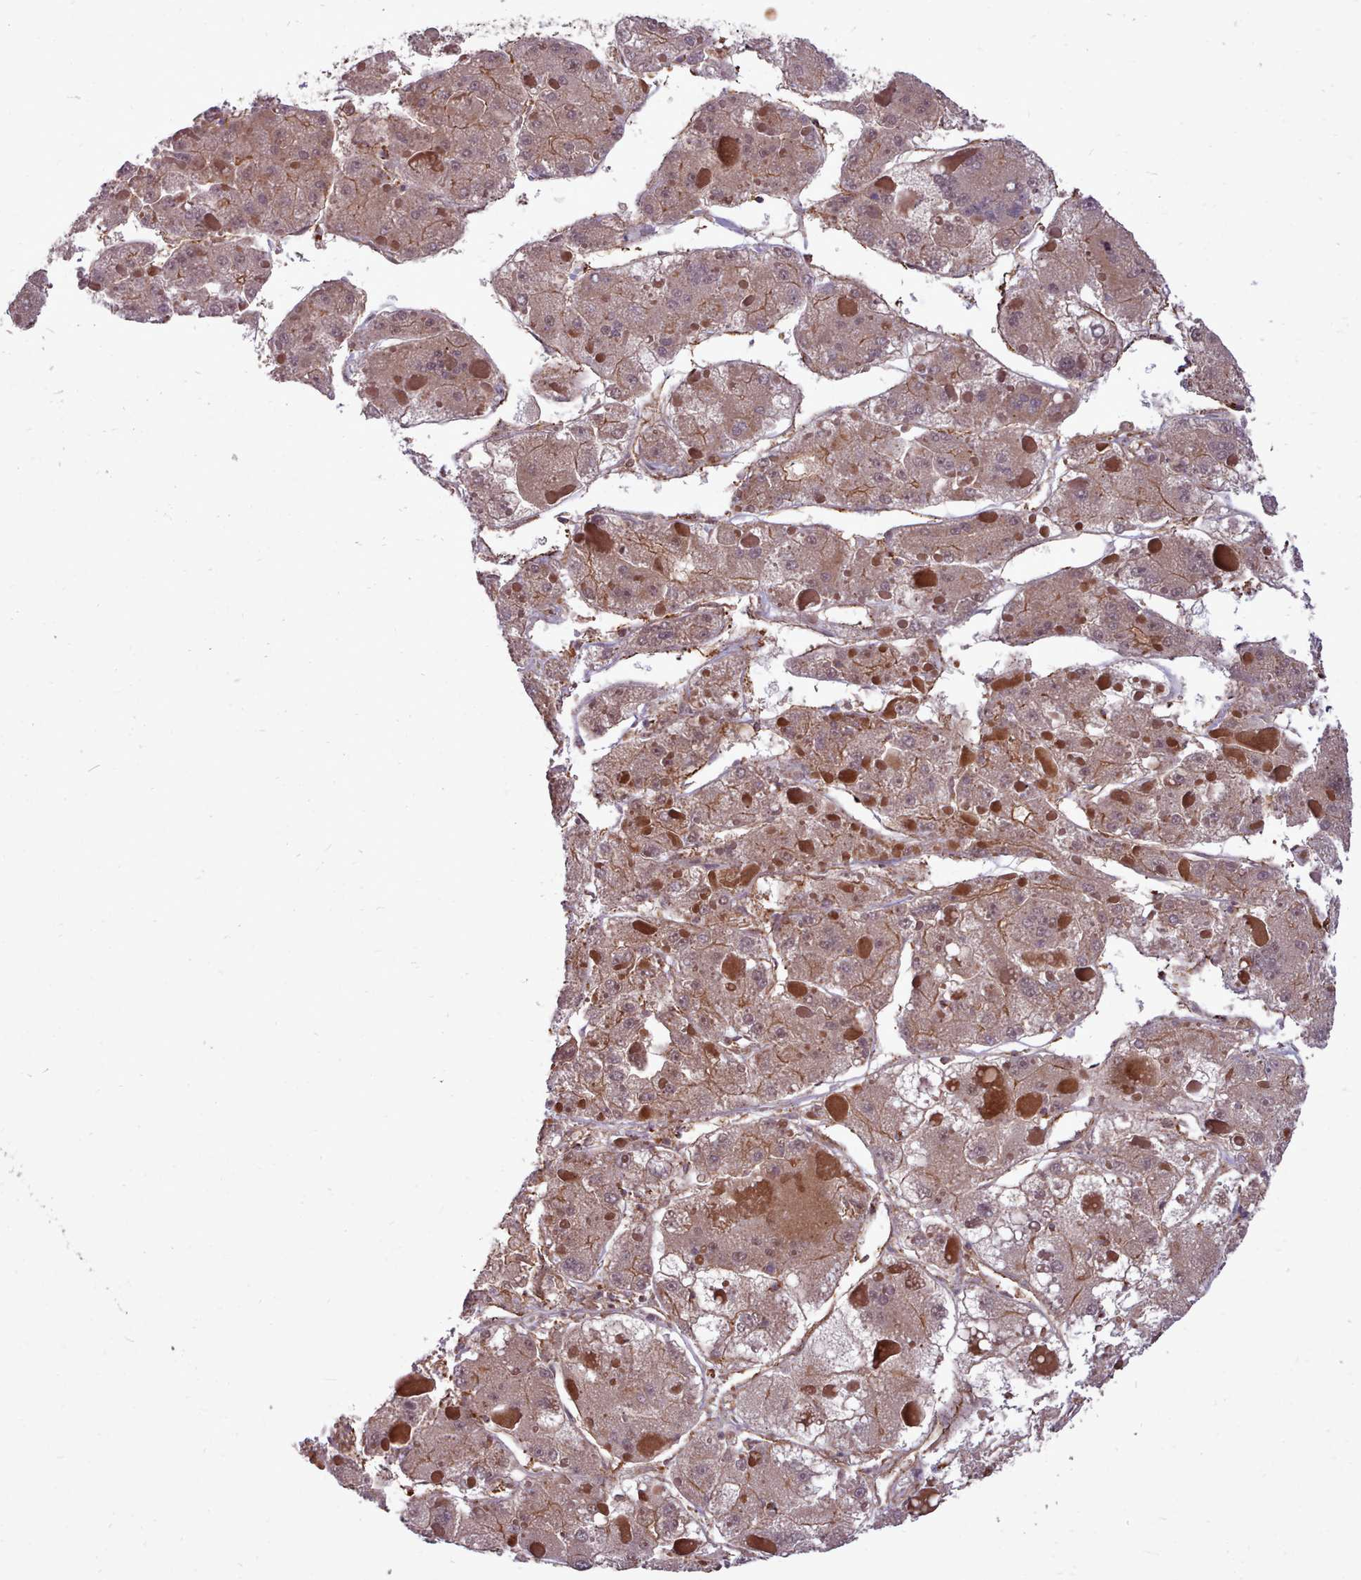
{"staining": {"intensity": "weak", "quantity": ">75%", "location": "cytoplasmic/membranous"}, "tissue": "liver cancer", "cell_type": "Tumor cells", "image_type": "cancer", "snomed": [{"axis": "morphology", "description": "Carcinoma, Hepatocellular, NOS"}, {"axis": "topography", "description": "Liver"}], "caption": "Immunohistochemistry (IHC) of human liver cancer (hepatocellular carcinoma) reveals low levels of weak cytoplasmic/membranous staining in about >75% of tumor cells. (IHC, brightfield microscopy, high magnification).", "gene": "STUB1", "patient": {"sex": "female", "age": 73}}